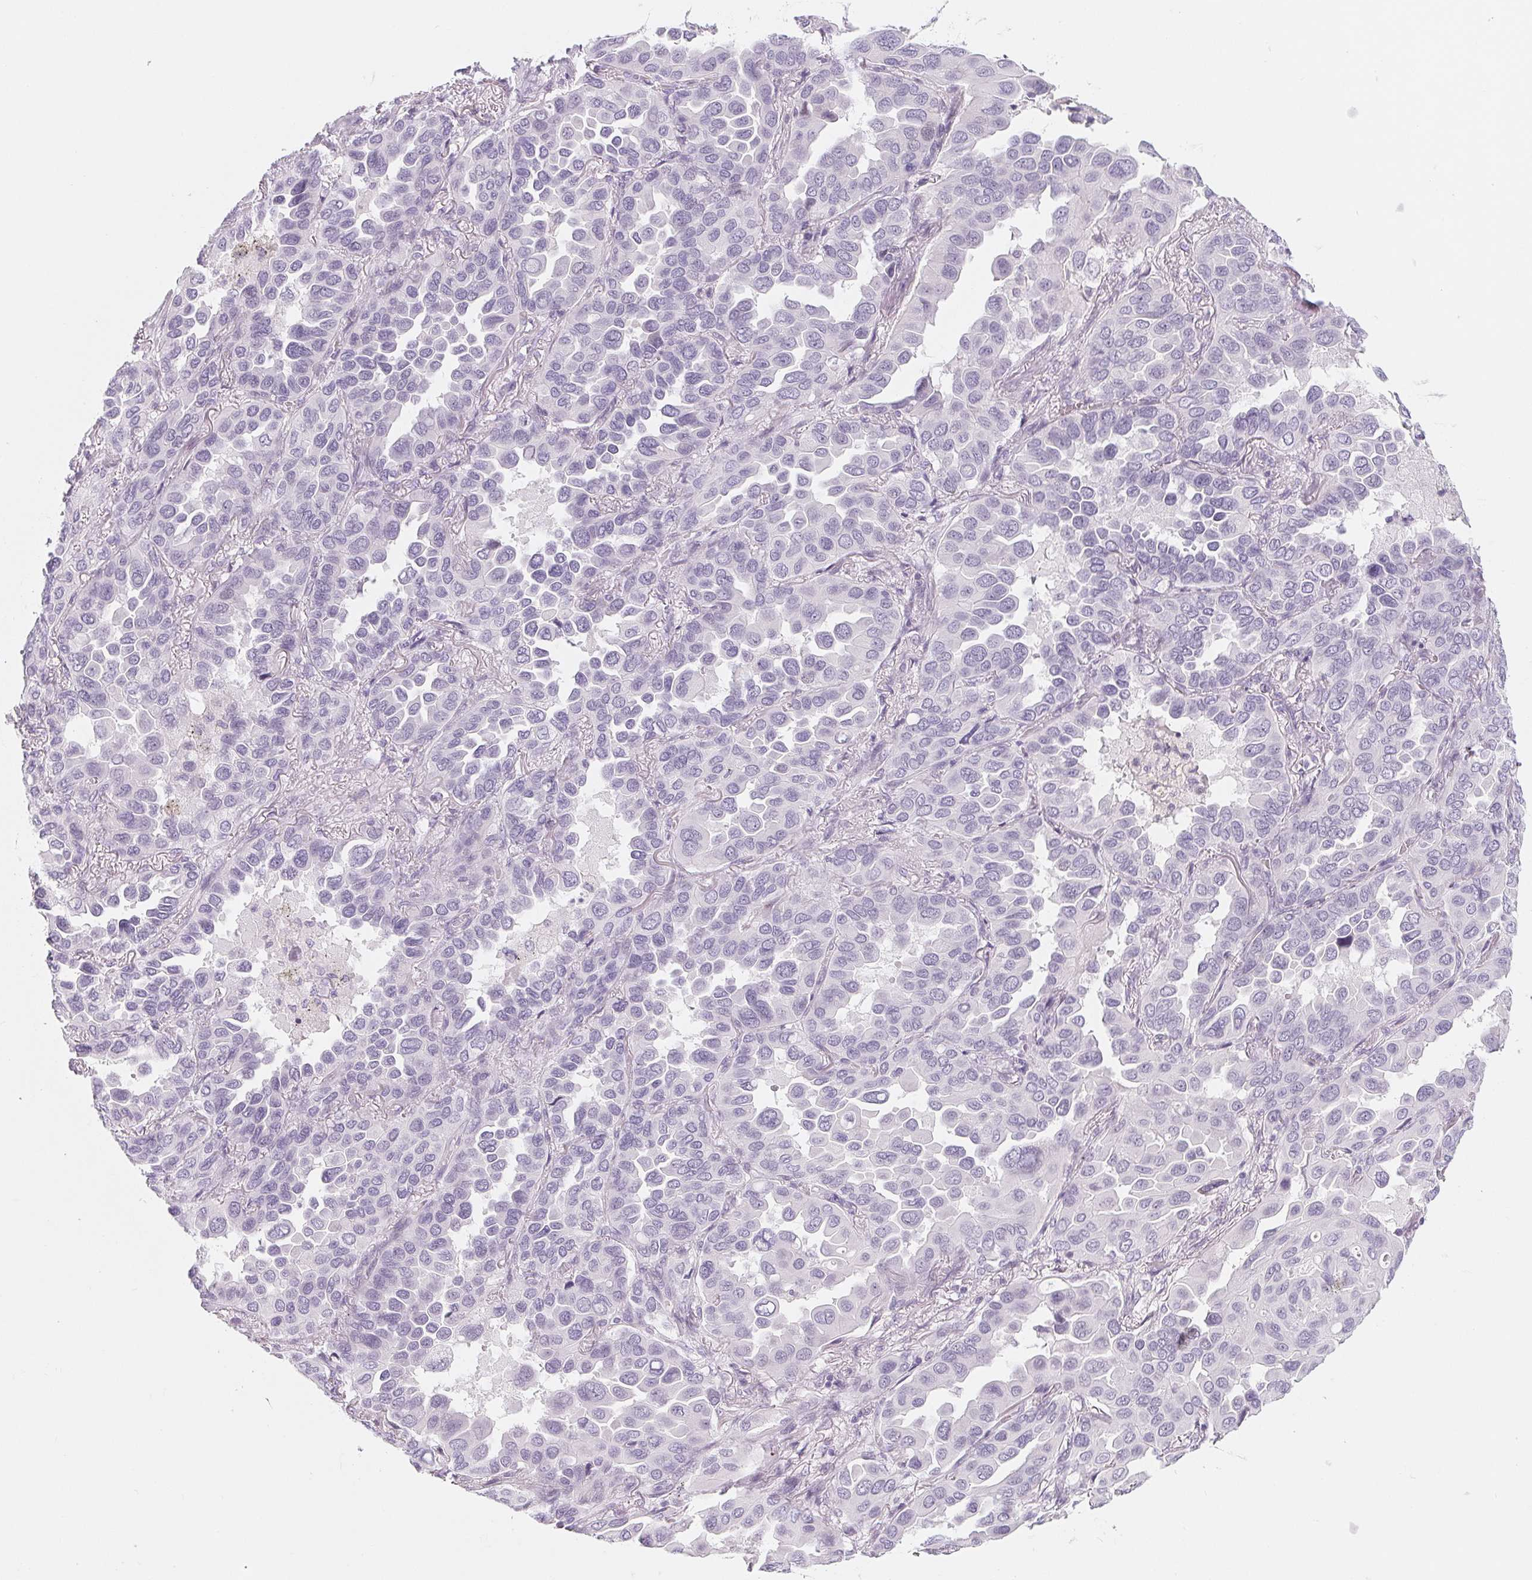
{"staining": {"intensity": "negative", "quantity": "none", "location": "none"}, "tissue": "lung cancer", "cell_type": "Tumor cells", "image_type": "cancer", "snomed": [{"axis": "morphology", "description": "Adenocarcinoma, NOS"}, {"axis": "topography", "description": "Lung"}], "caption": "High power microscopy photomicrograph of an IHC photomicrograph of lung adenocarcinoma, revealing no significant expression in tumor cells. Nuclei are stained in blue.", "gene": "SH3GL2", "patient": {"sex": "male", "age": 64}}